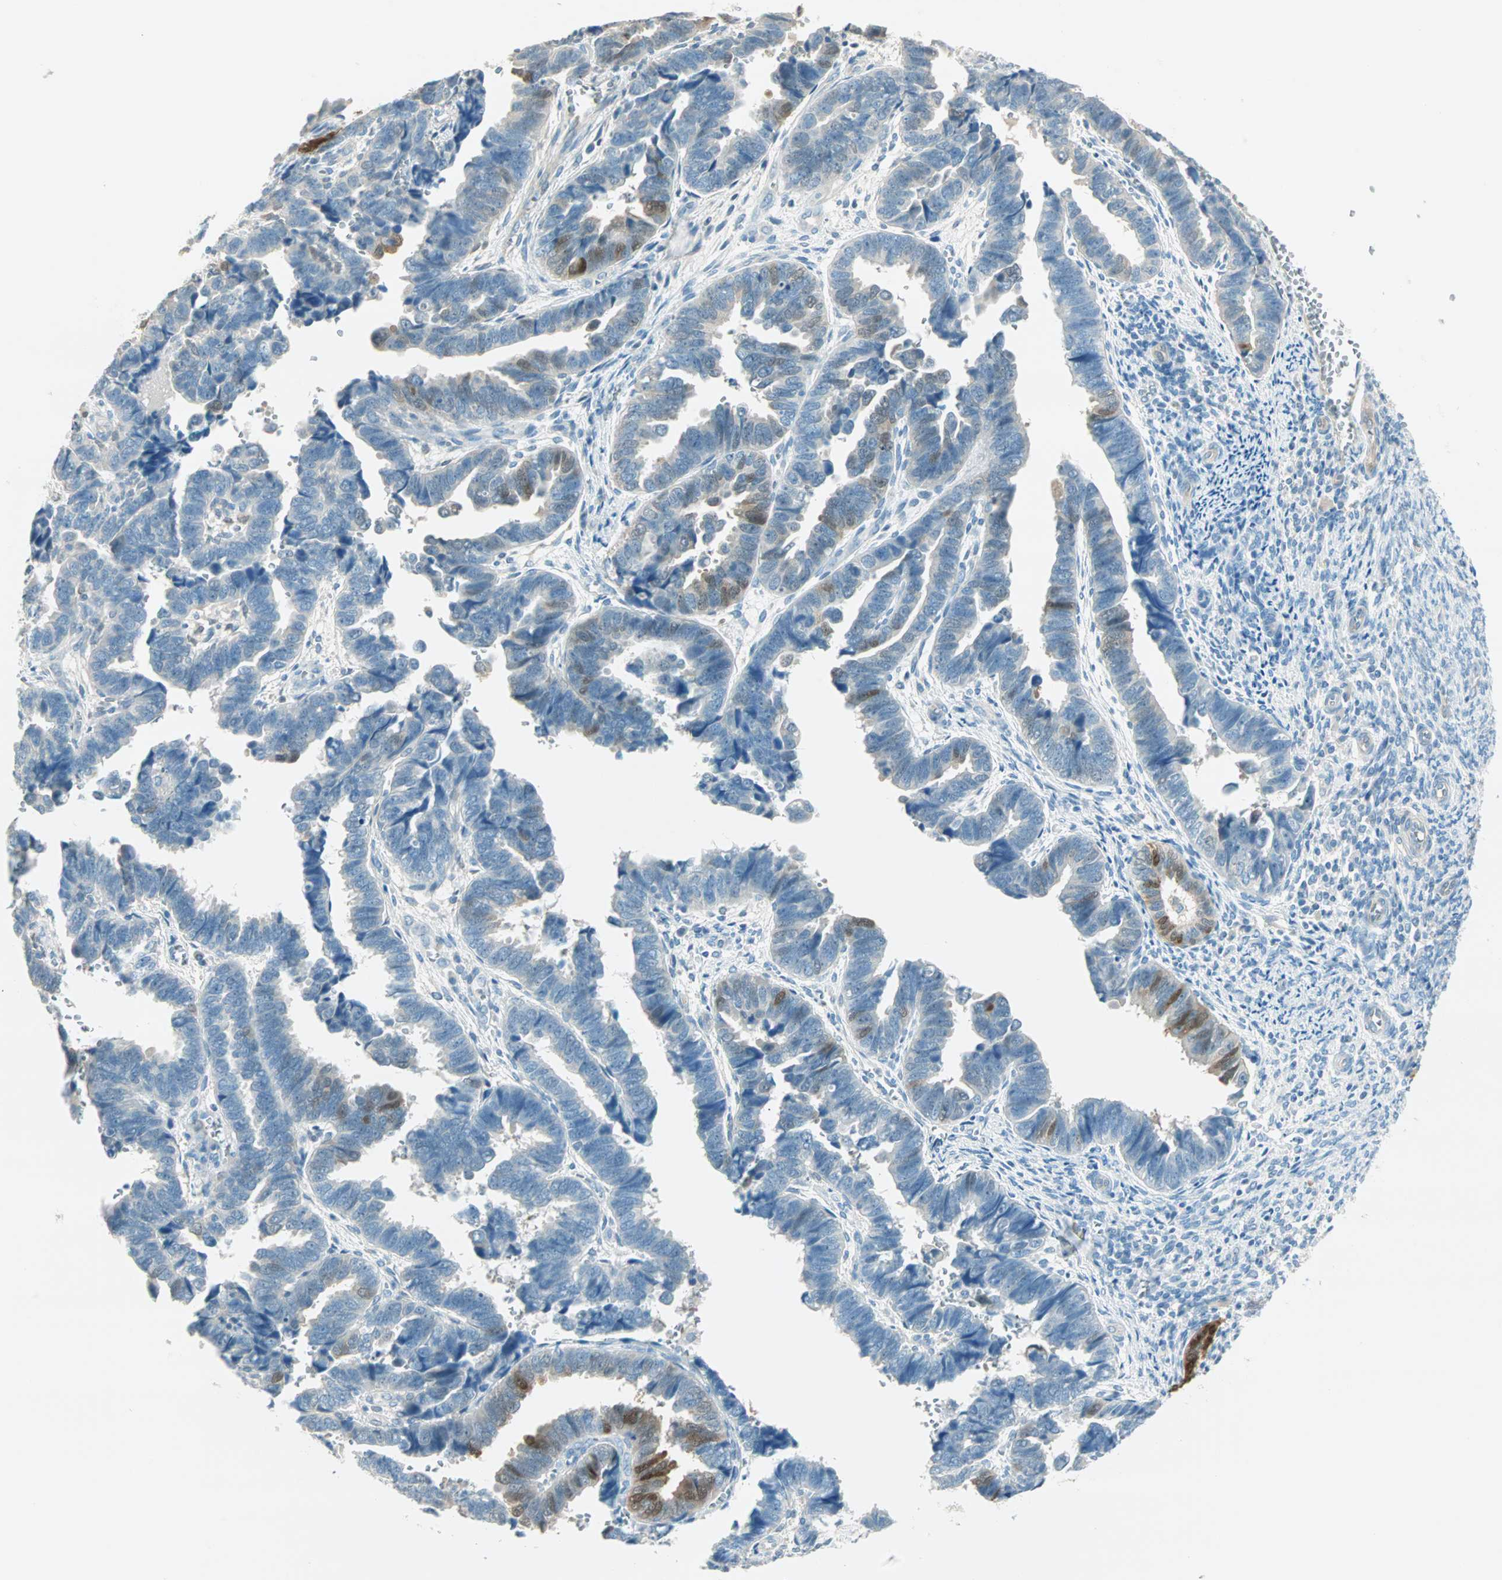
{"staining": {"intensity": "moderate", "quantity": "<25%", "location": "cytoplasmic/membranous,nuclear"}, "tissue": "endometrial cancer", "cell_type": "Tumor cells", "image_type": "cancer", "snomed": [{"axis": "morphology", "description": "Adenocarcinoma, NOS"}, {"axis": "topography", "description": "Endometrium"}], "caption": "This micrograph exhibits immunohistochemistry (IHC) staining of human endometrial cancer, with low moderate cytoplasmic/membranous and nuclear staining in about <25% of tumor cells.", "gene": "S100A1", "patient": {"sex": "female", "age": 75}}